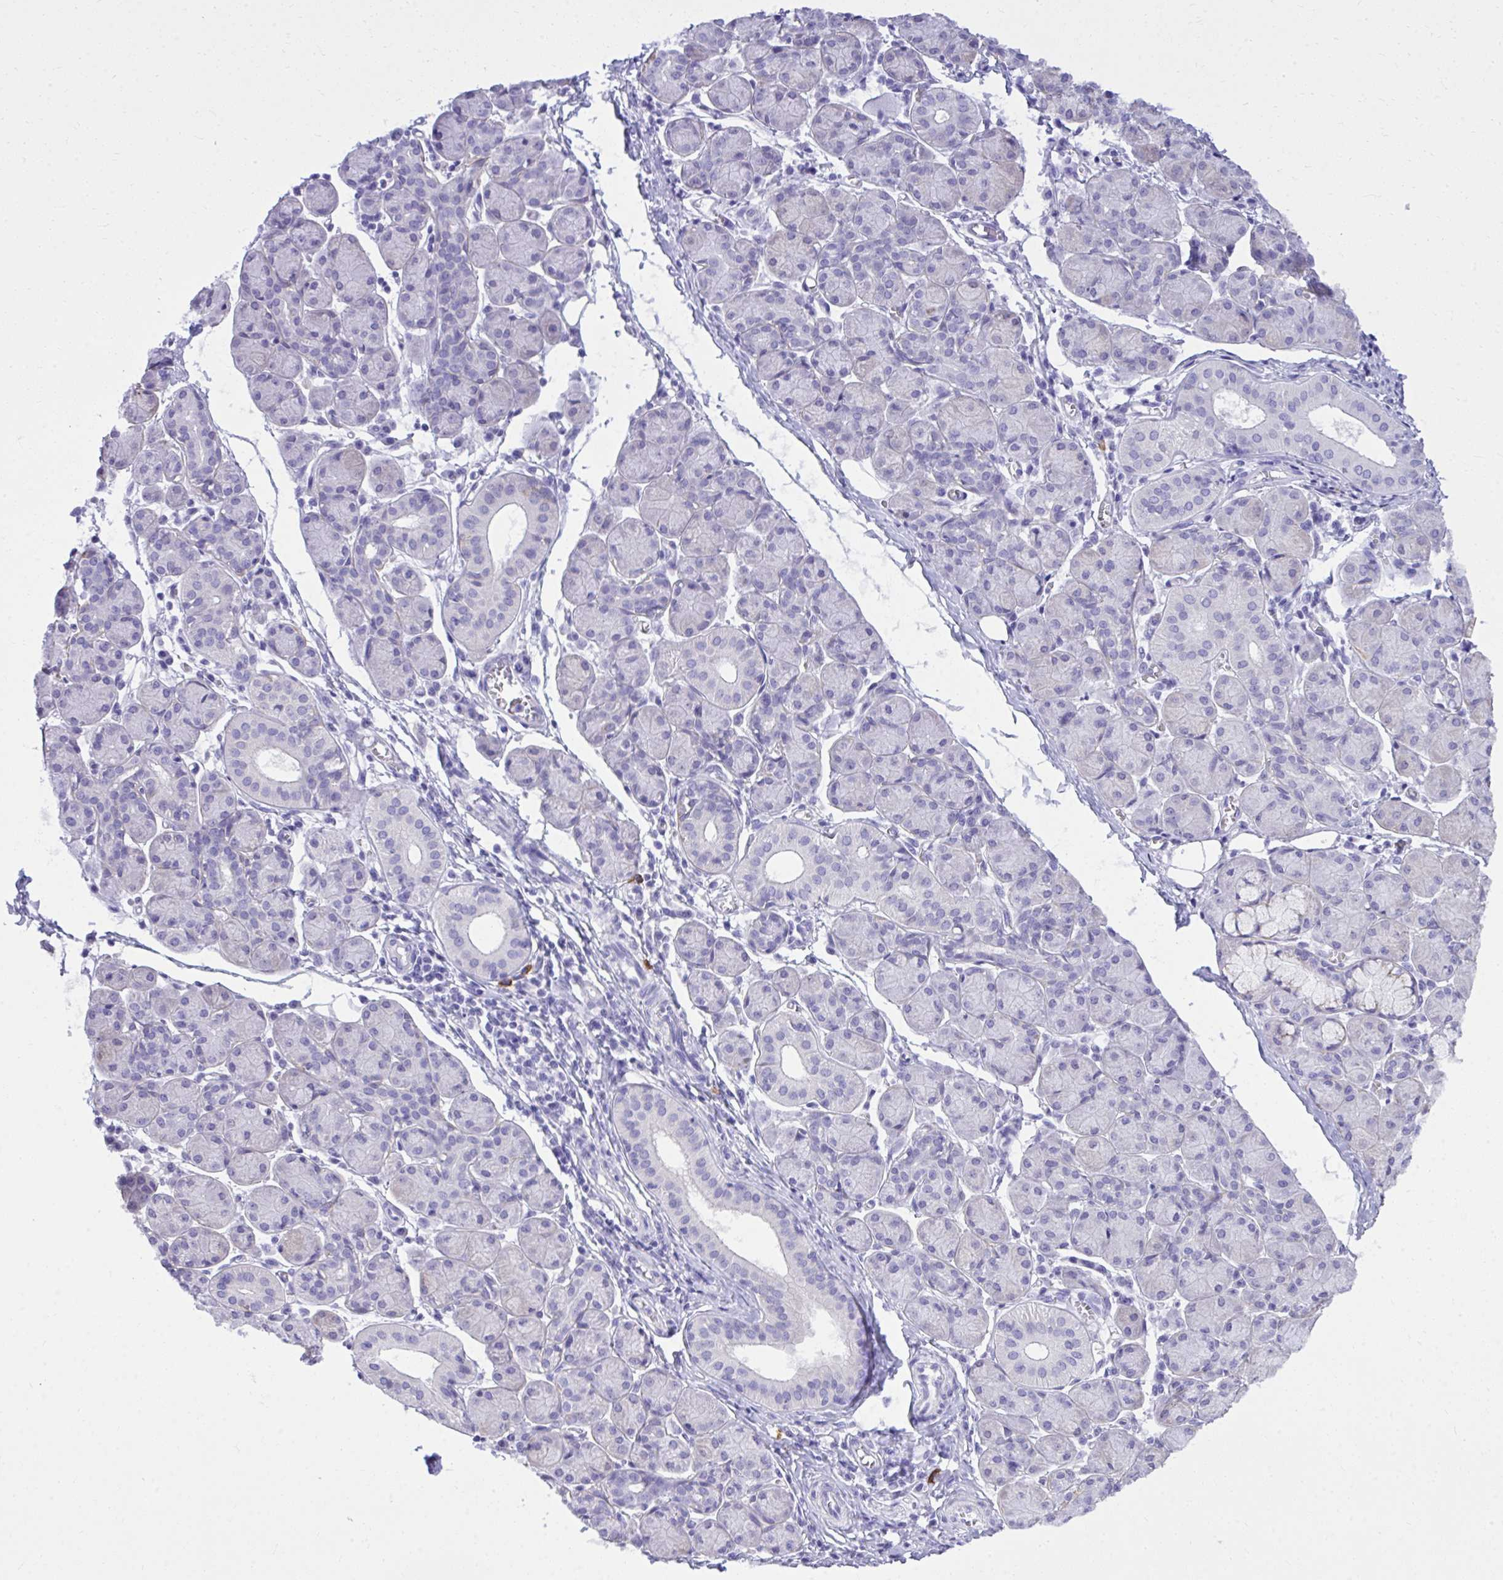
{"staining": {"intensity": "negative", "quantity": "none", "location": "none"}, "tissue": "salivary gland", "cell_type": "Glandular cells", "image_type": "normal", "snomed": [{"axis": "morphology", "description": "Normal tissue, NOS"}, {"axis": "morphology", "description": "Inflammation, NOS"}, {"axis": "topography", "description": "Lymph node"}, {"axis": "topography", "description": "Salivary gland"}], "caption": "The IHC image has no significant staining in glandular cells of salivary gland. (Brightfield microscopy of DAB immunohistochemistry (IHC) at high magnification).", "gene": "PSD", "patient": {"sex": "male", "age": 3}}